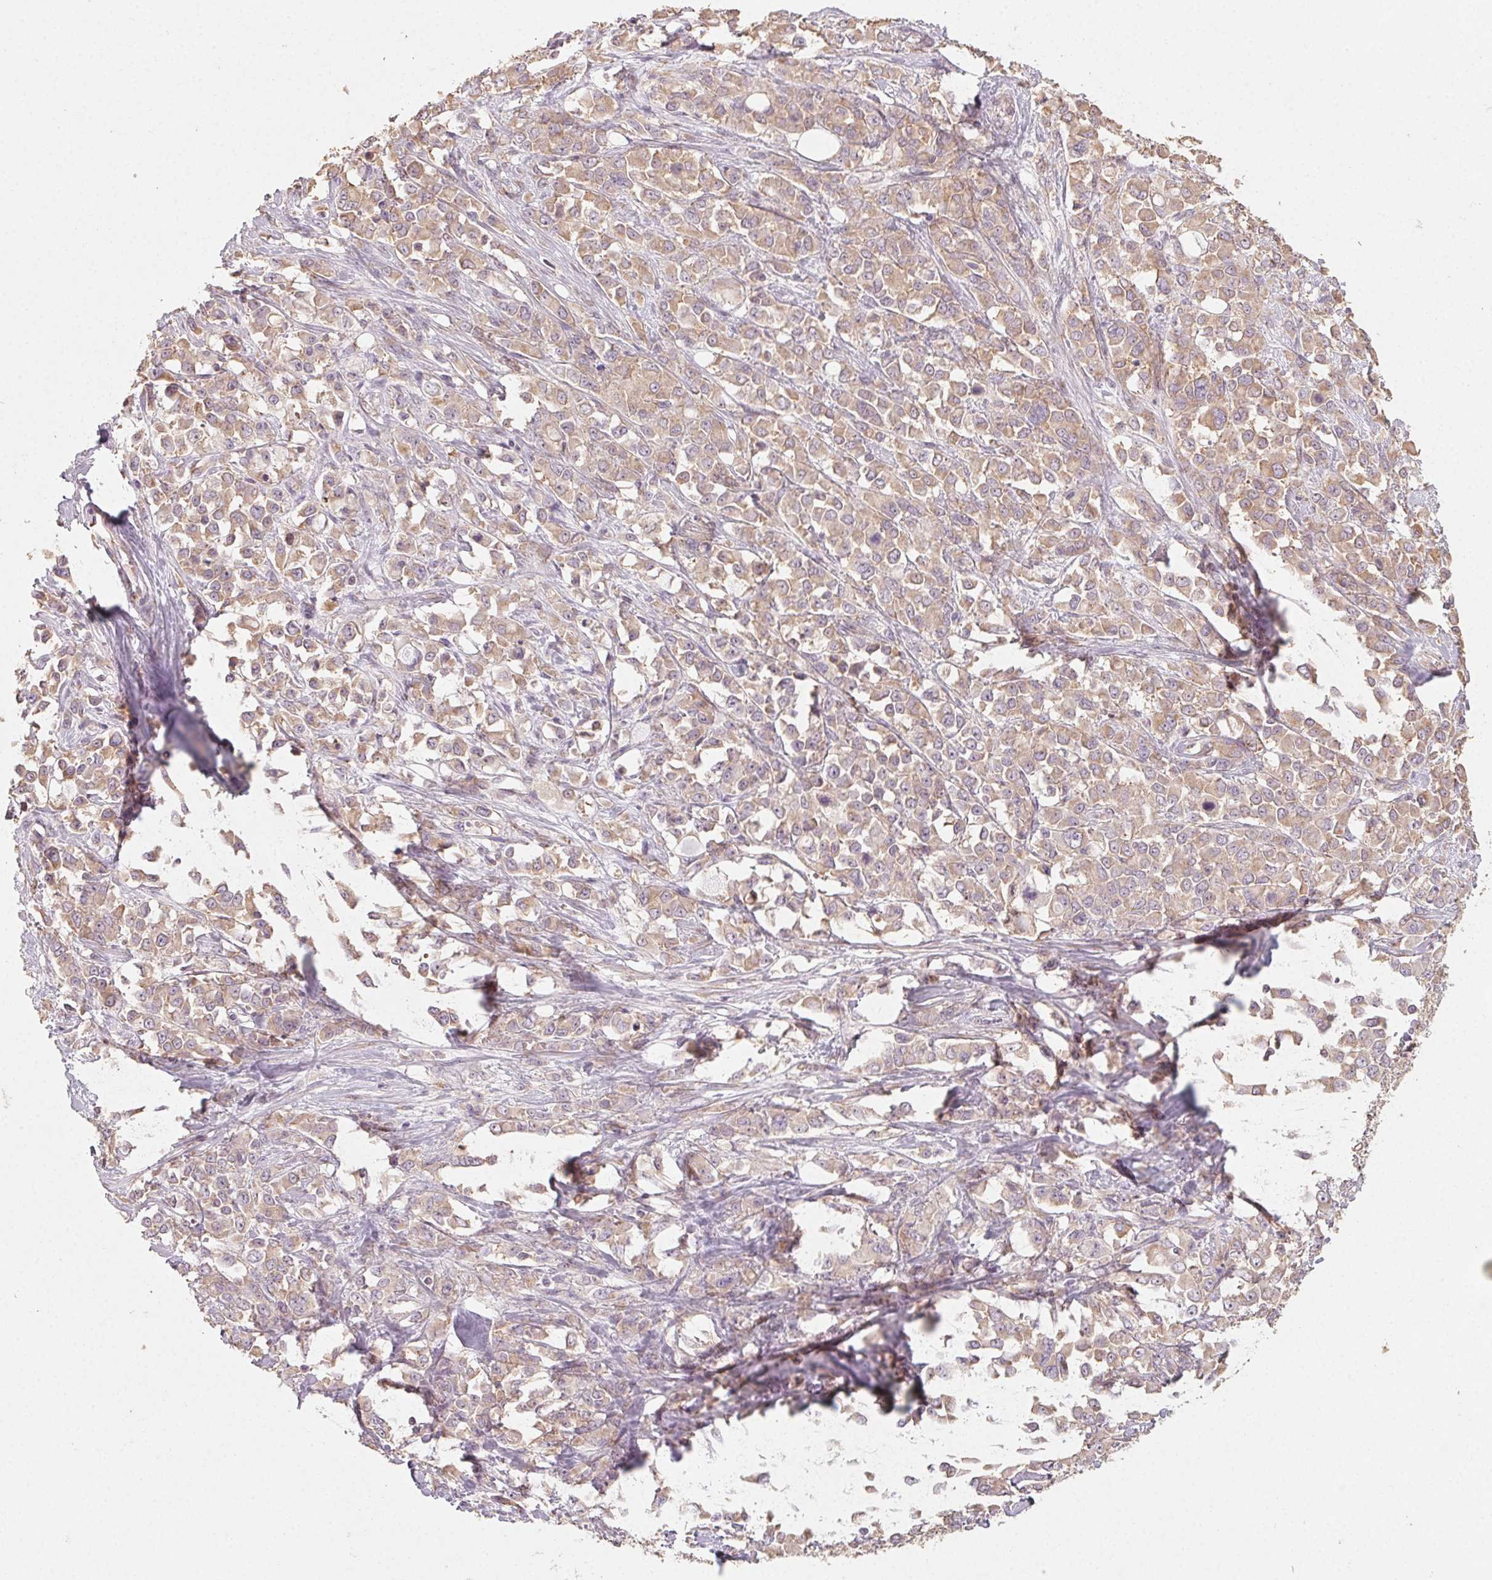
{"staining": {"intensity": "weak", "quantity": ">75%", "location": "cytoplasmic/membranous"}, "tissue": "stomach cancer", "cell_type": "Tumor cells", "image_type": "cancer", "snomed": [{"axis": "morphology", "description": "Adenocarcinoma, NOS"}, {"axis": "topography", "description": "Stomach"}], "caption": "Adenocarcinoma (stomach) tissue exhibits weak cytoplasmic/membranous positivity in approximately >75% of tumor cells, visualized by immunohistochemistry. Using DAB (brown) and hematoxylin (blue) stains, captured at high magnification using brightfield microscopy.", "gene": "AP1S1", "patient": {"sex": "female", "age": 76}}